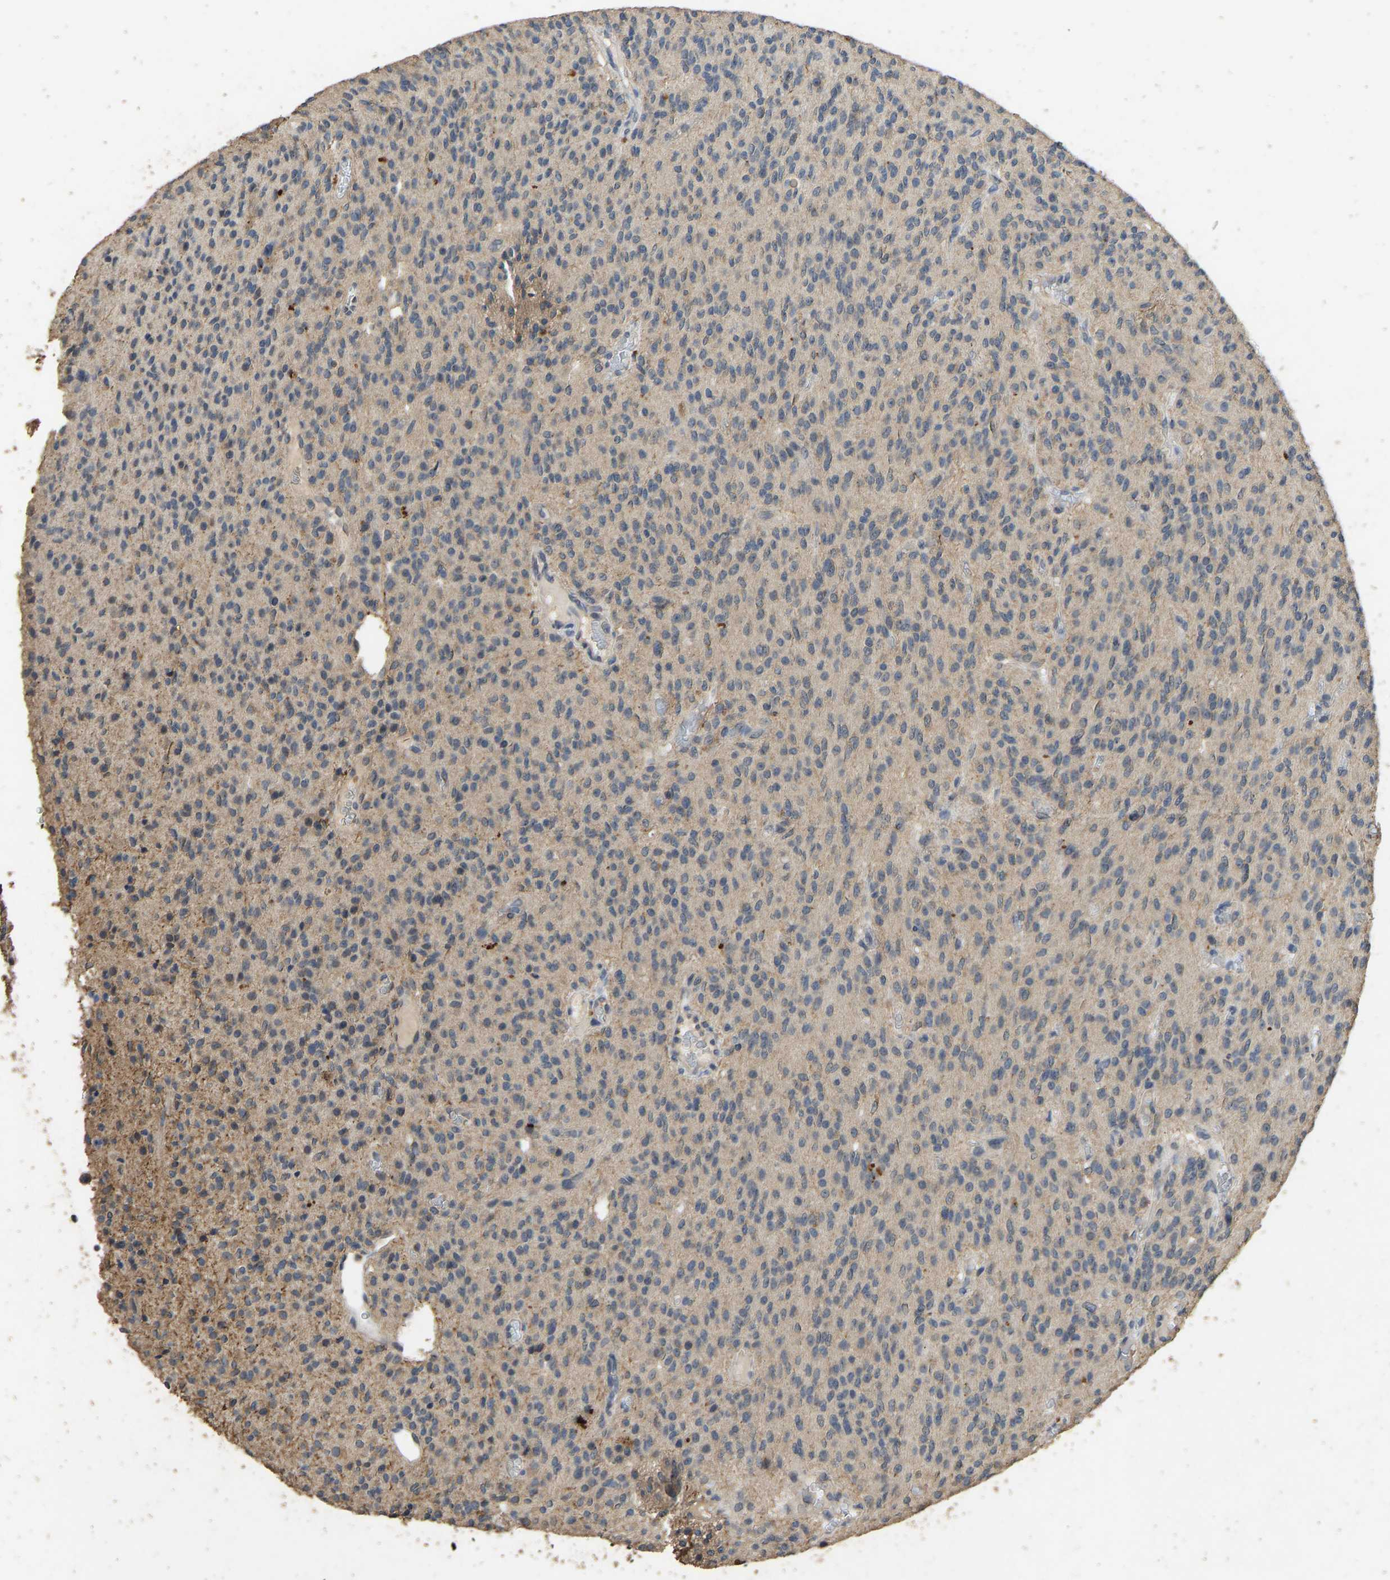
{"staining": {"intensity": "negative", "quantity": "none", "location": "none"}, "tissue": "glioma", "cell_type": "Tumor cells", "image_type": "cancer", "snomed": [{"axis": "morphology", "description": "Glioma, malignant, High grade"}, {"axis": "topography", "description": "Brain"}], "caption": "A high-resolution histopathology image shows IHC staining of glioma, which demonstrates no significant positivity in tumor cells. Brightfield microscopy of IHC stained with DAB (brown) and hematoxylin (blue), captured at high magnification.", "gene": "CIDEC", "patient": {"sex": "male", "age": 34}}